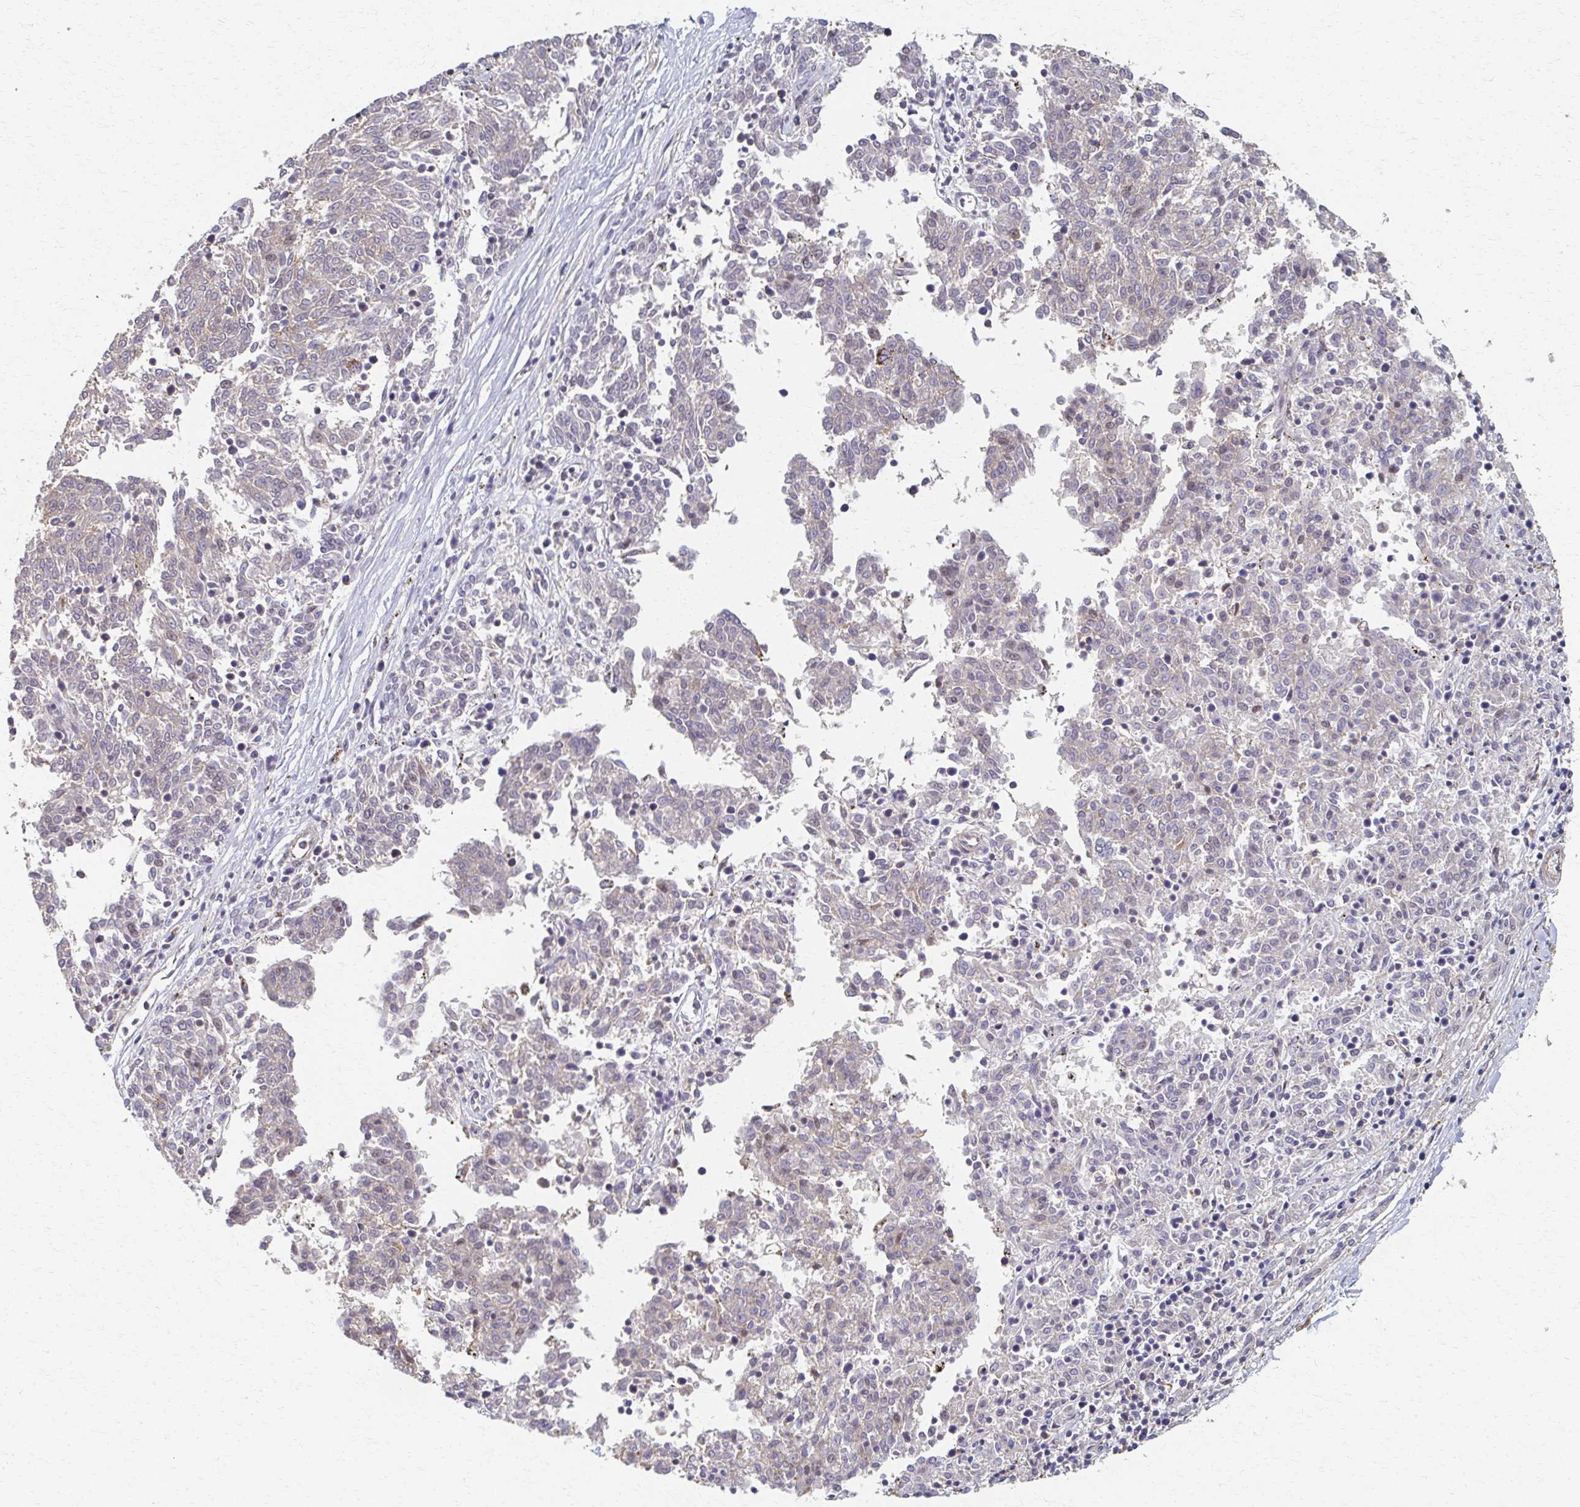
{"staining": {"intensity": "negative", "quantity": "none", "location": "none"}, "tissue": "melanoma", "cell_type": "Tumor cells", "image_type": "cancer", "snomed": [{"axis": "morphology", "description": "Malignant melanoma, NOS"}, {"axis": "topography", "description": "Skin"}], "caption": "Immunohistochemical staining of malignant melanoma shows no significant positivity in tumor cells. The staining was performed using DAB (3,3'-diaminobenzidine) to visualize the protein expression in brown, while the nuclei were stained in blue with hematoxylin (Magnification: 20x).", "gene": "EOLA2", "patient": {"sex": "female", "age": 72}}